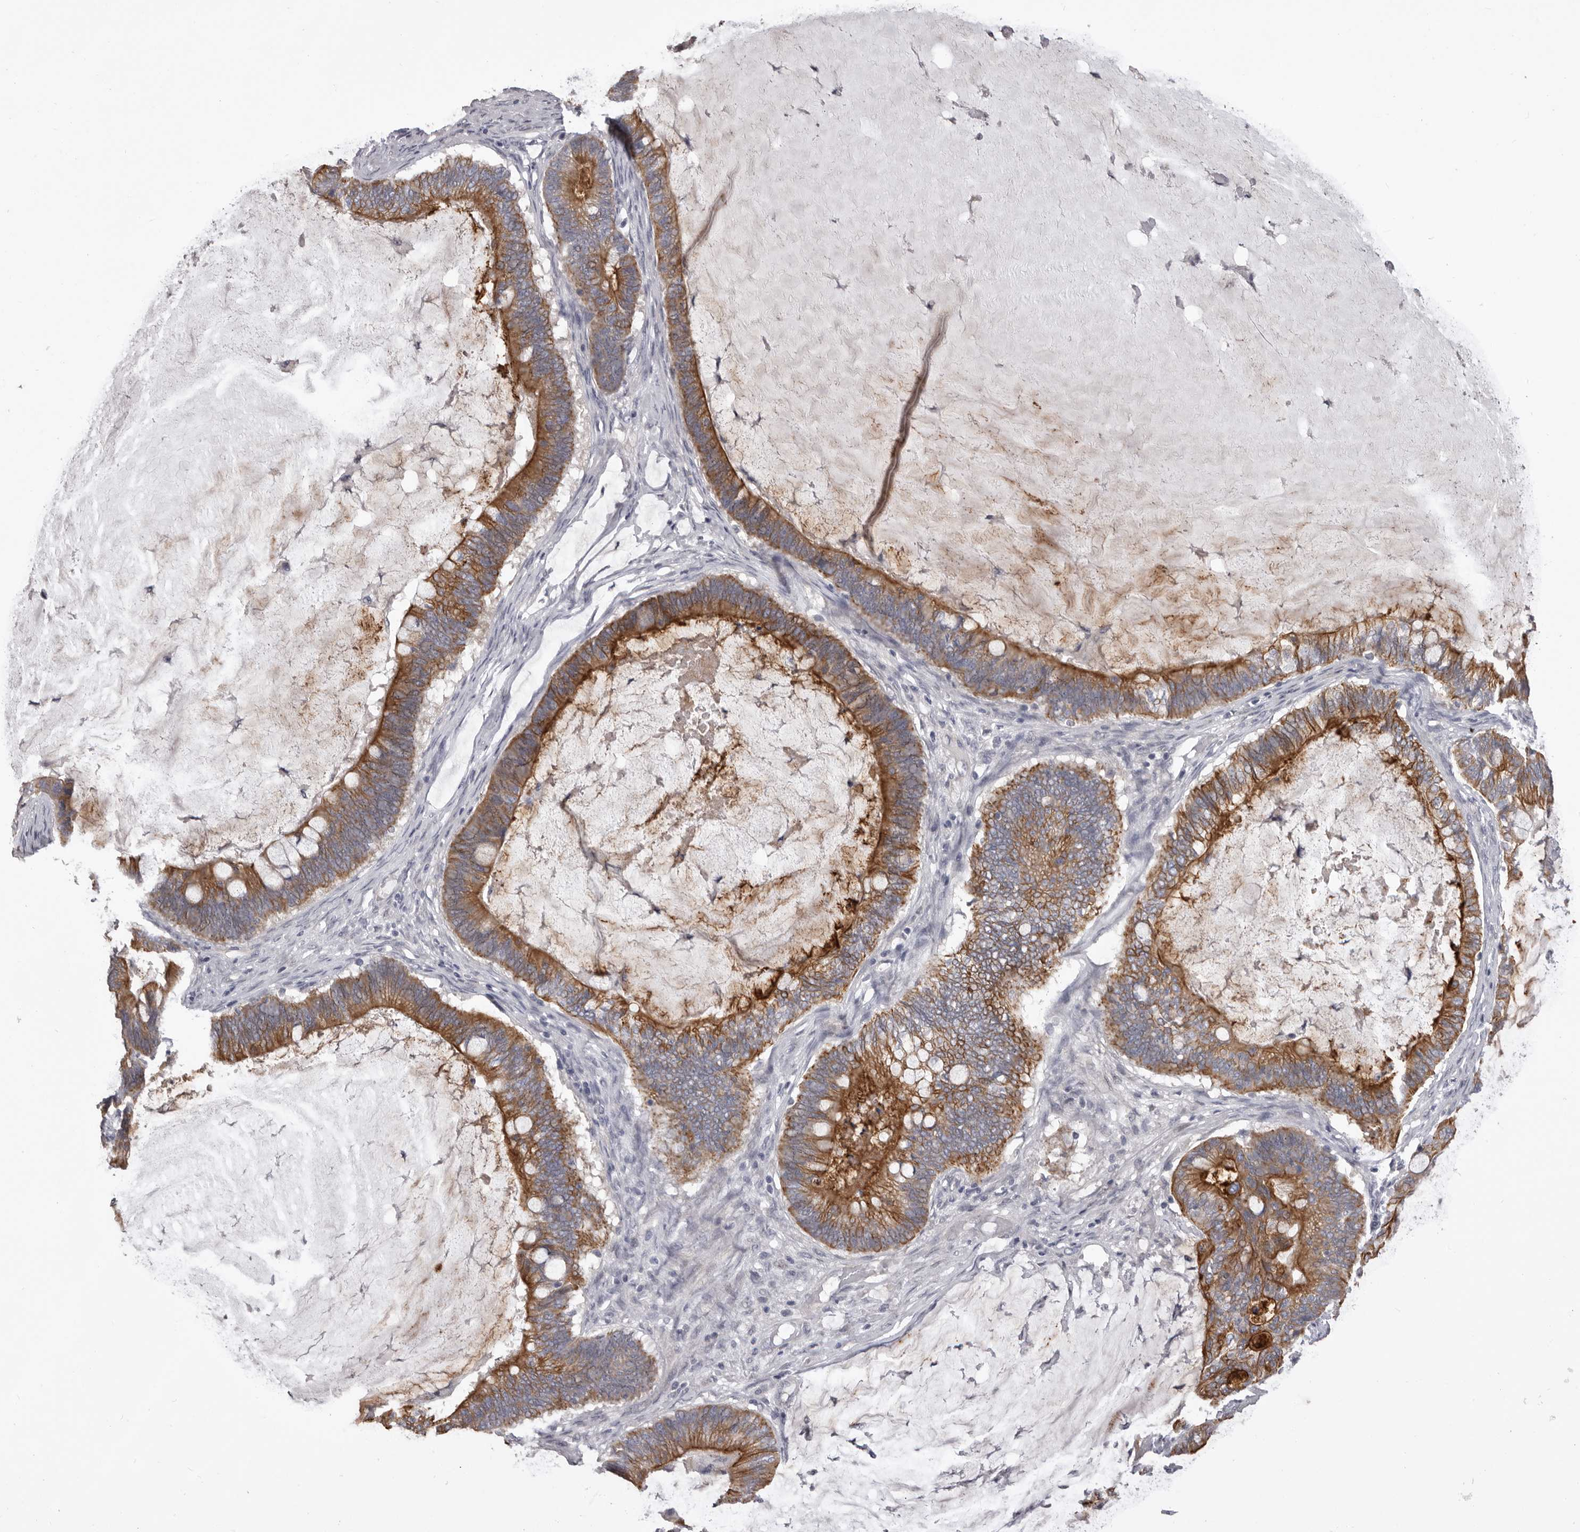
{"staining": {"intensity": "strong", "quantity": ">75%", "location": "cytoplasmic/membranous"}, "tissue": "ovarian cancer", "cell_type": "Tumor cells", "image_type": "cancer", "snomed": [{"axis": "morphology", "description": "Cystadenocarcinoma, mucinous, NOS"}, {"axis": "topography", "description": "Ovary"}], "caption": "A histopathology image showing strong cytoplasmic/membranous positivity in approximately >75% of tumor cells in ovarian cancer (mucinous cystadenocarcinoma), as visualized by brown immunohistochemical staining.", "gene": "LPAR6", "patient": {"sex": "female", "age": 61}}